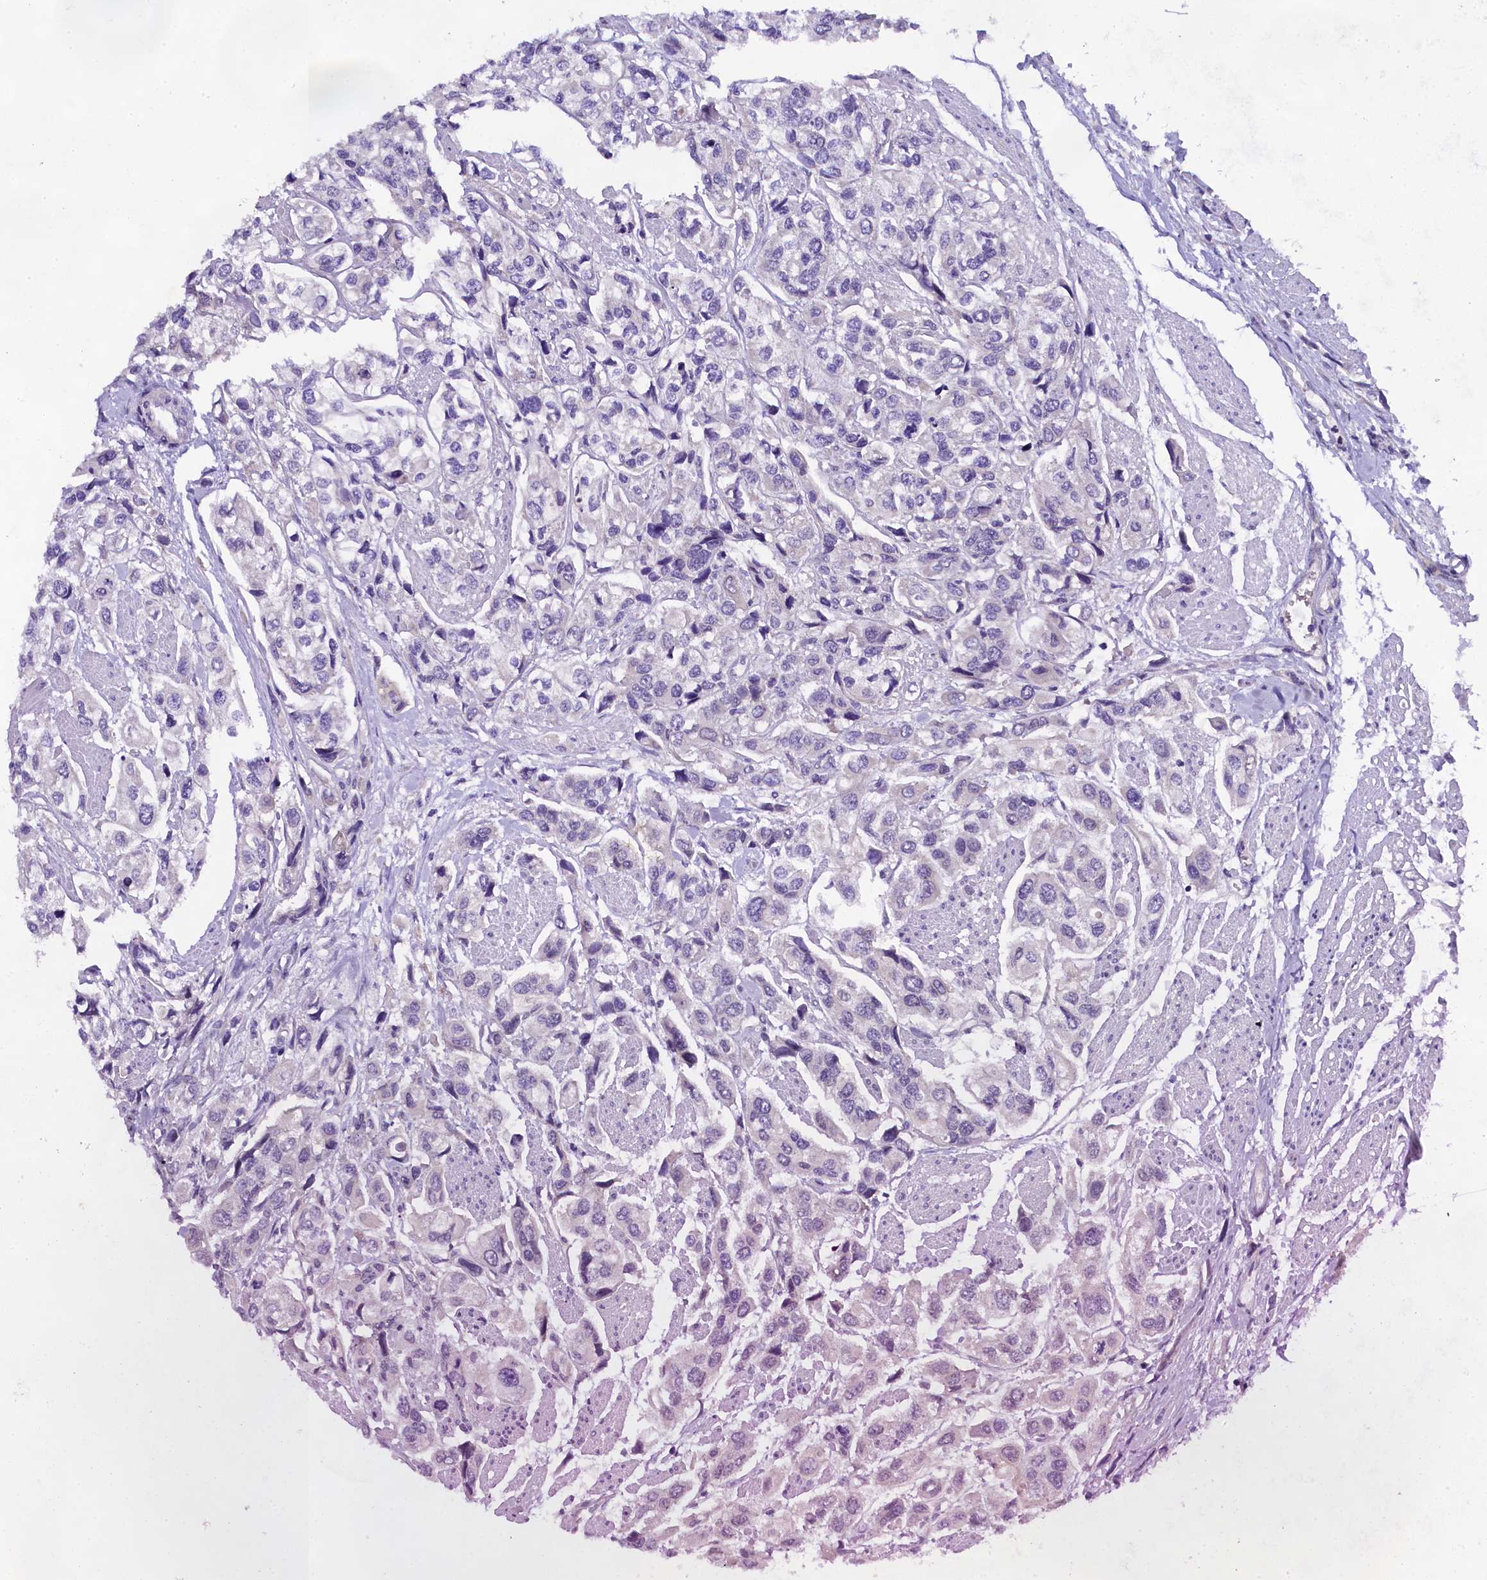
{"staining": {"intensity": "negative", "quantity": "none", "location": "none"}, "tissue": "urothelial cancer", "cell_type": "Tumor cells", "image_type": "cancer", "snomed": [{"axis": "morphology", "description": "Urothelial carcinoma, High grade"}, {"axis": "topography", "description": "Urinary bladder"}], "caption": "DAB (3,3'-diaminobenzidine) immunohistochemical staining of urothelial cancer reveals no significant staining in tumor cells.", "gene": "SP4", "patient": {"sex": "male", "age": 67}}